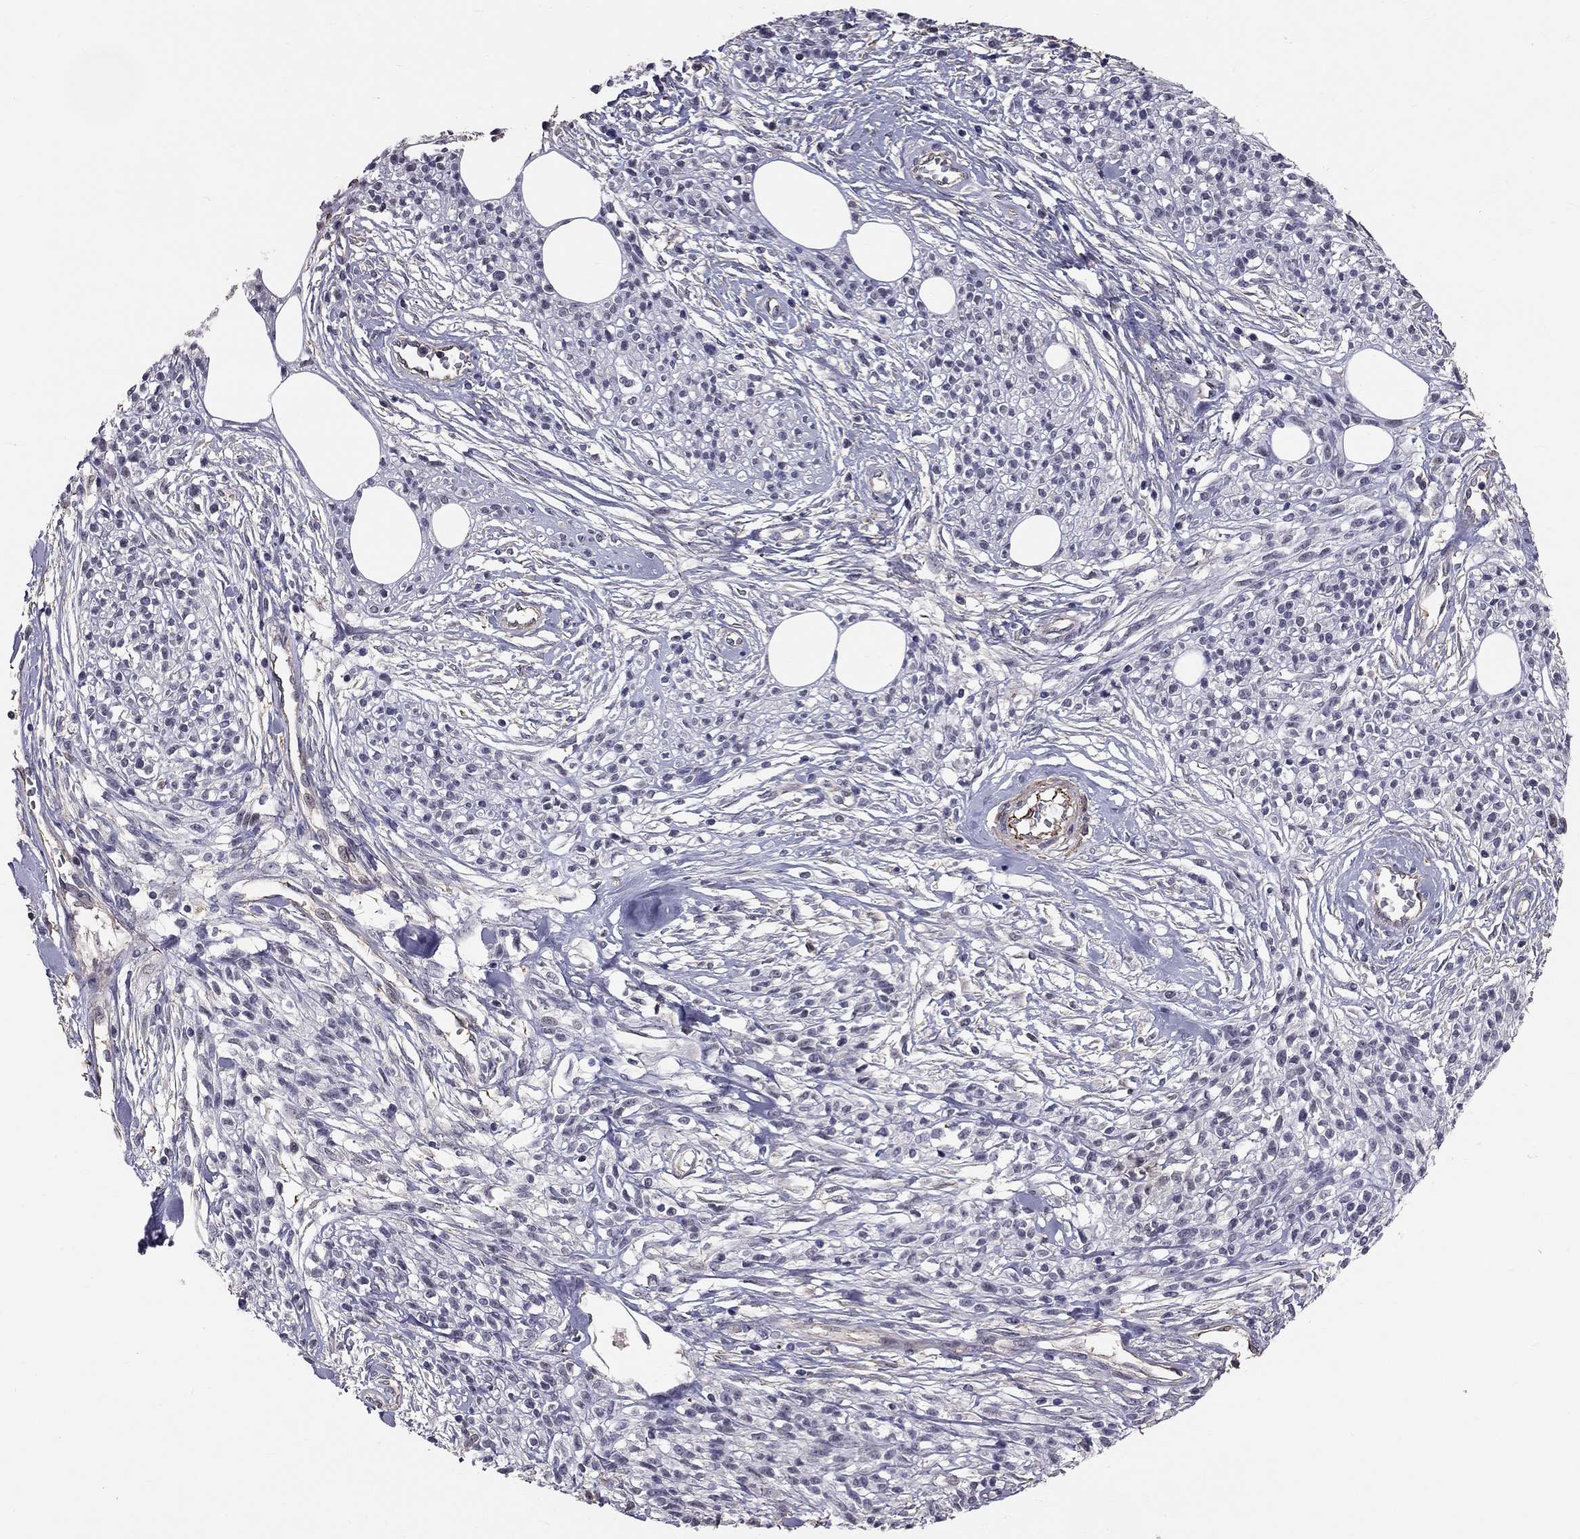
{"staining": {"intensity": "negative", "quantity": "none", "location": "none"}, "tissue": "melanoma", "cell_type": "Tumor cells", "image_type": "cancer", "snomed": [{"axis": "morphology", "description": "Malignant melanoma, NOS"}, {"axis": "topography", "description": "Skin"}, {"axis": "topography", "description": "Skin of trunk"}], "caption": "The image shows no significant staining in tumor cells of melanoma.", "gene": "GJB4", "patient": {"sex": "male", "age": 74}}